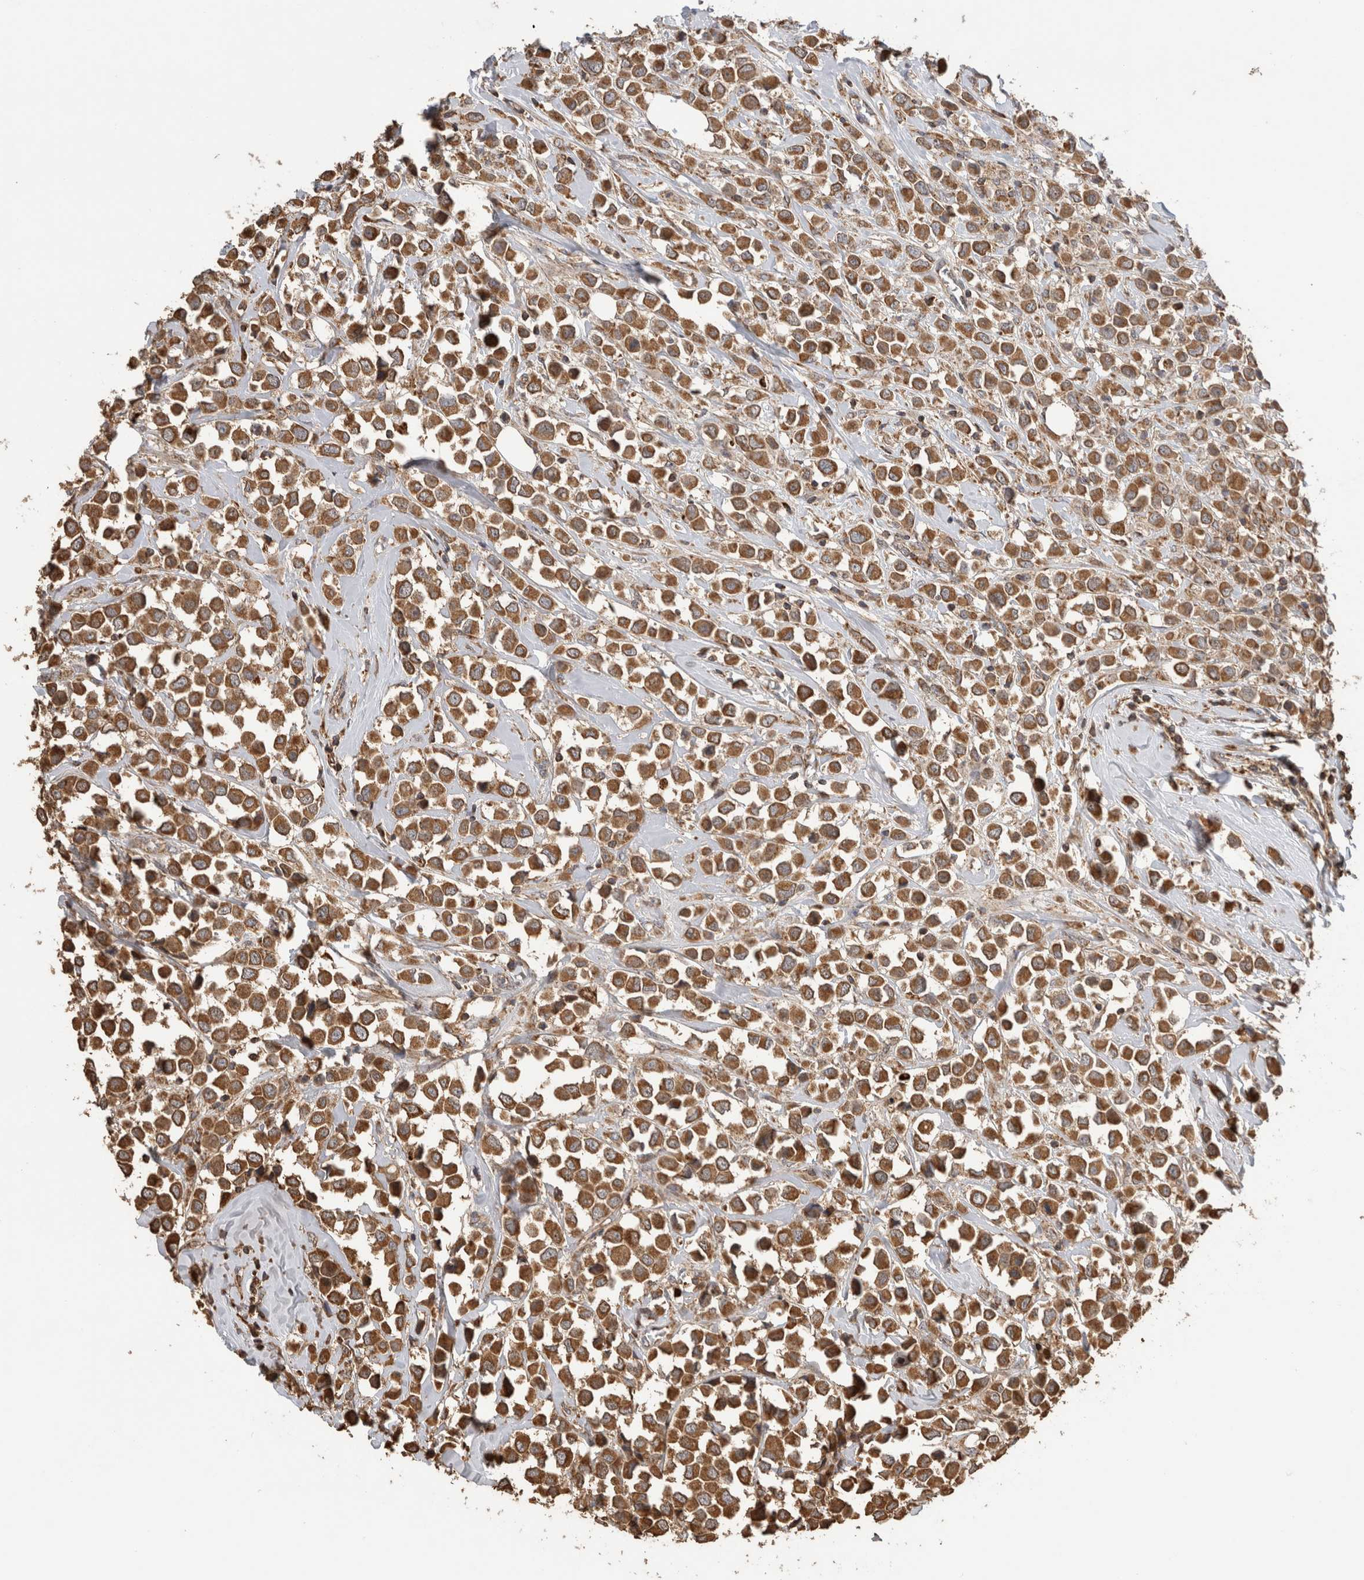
{"staining": {"intensity": "strong", "quantity": ">75%", "location": "cytoplasmic/membranous"}, "tissue": "breast cancer", "cell_type": "Tumor cells", "image_type": "cancer", "snomed": [{"axis": "morphology", "description": "Duct carcinoma"}, {"axis": "topography", "description": "Breast"}], "caption": "Breast cancer (invasive ductal carcinoma) stained for a protein demonstrates strong cytoplasmic/membranous positivity in tumor cells.", "gene": "IMMP2L", "patient": {"sex": "female", "age": 61}}